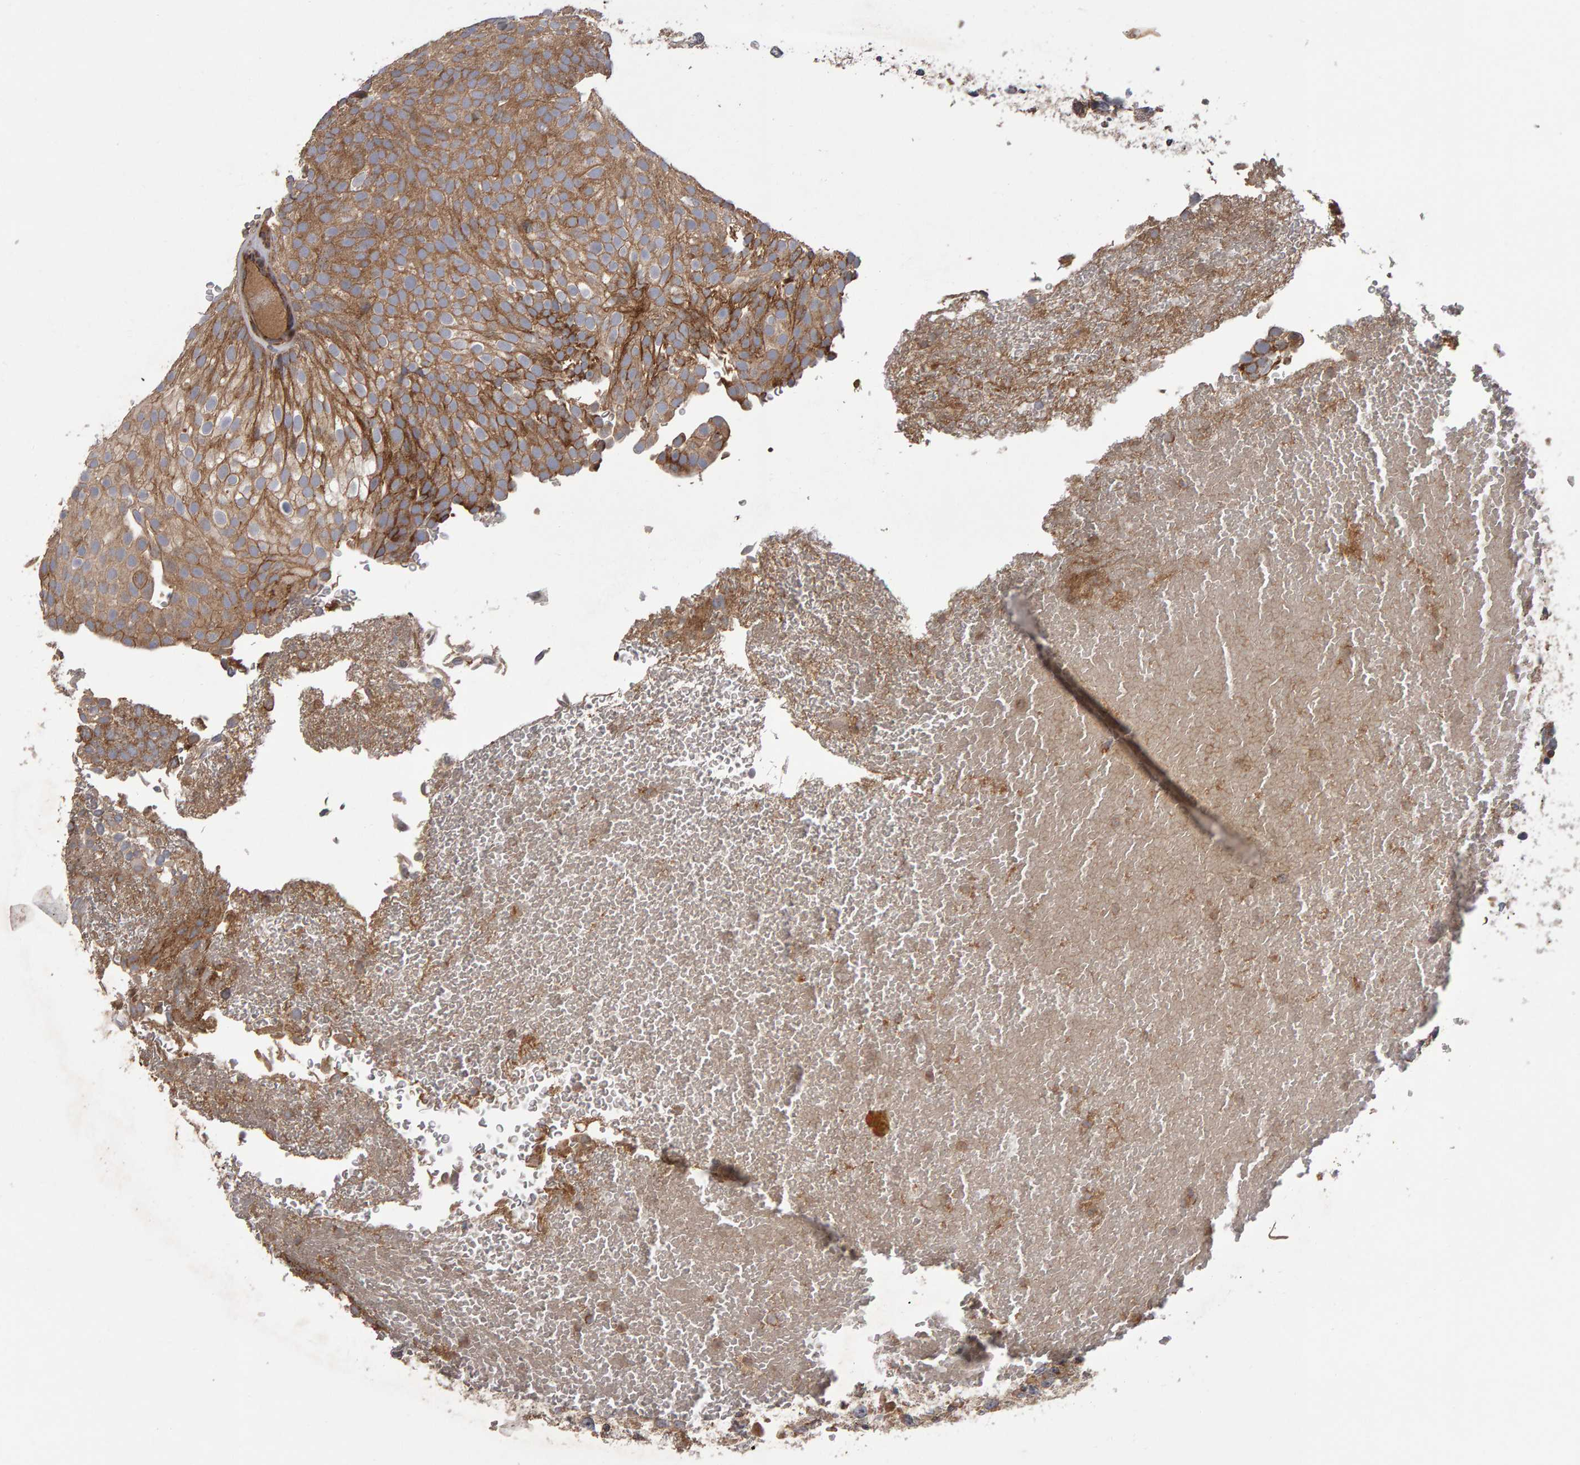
{"staining": {"intensity": "moderate", "quantity": ">75%", "location": "cytoplasmic/membranous"}, "tissue": "urothelial cancer", "cell_type": "Tumor cells", "image_type": "cancer", "snomed": [{"axis": "morphology", "description": "Urothelial carcinoma, Low grade"}, {"axis": "topography", "description": "Urinary bladder"}], "caption": "Immunohistochemical staining of low-grade urothelial carcinoma exhibits moderate cytoplasmic/membranous protein positivity in approximately >75% of tumor cells.", "gene": "PGS1", "patient": {"sex": "male", "age": 78}}